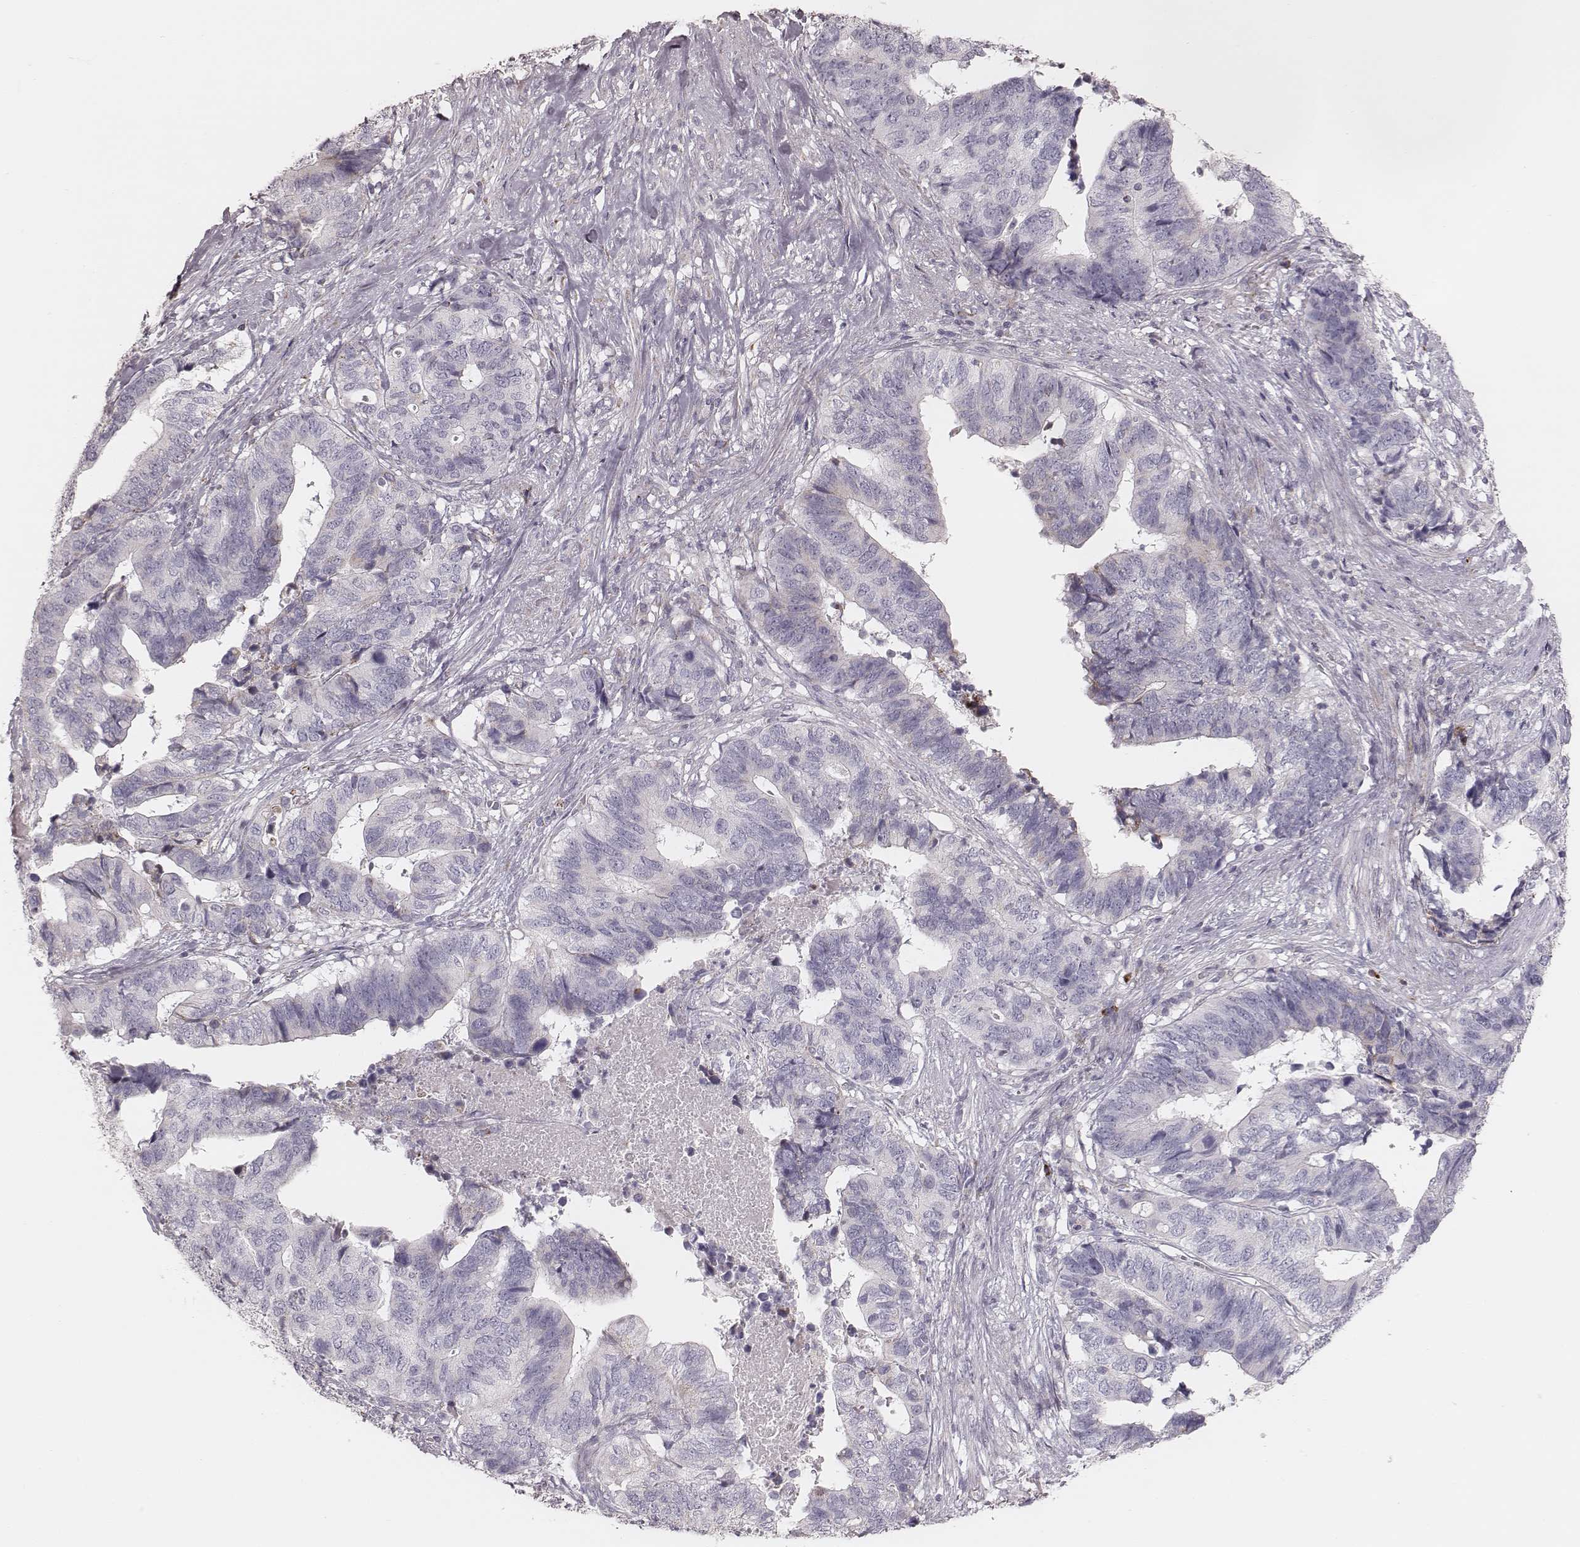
{"staining": {"intensity": "negative", "quantity": "none", "location": "none"}, "tissue": "stomach cancer", "cell_type": "Tumor cells", "image_type": "cancer", "snomed": [{"axis": "morphology", "description": "Adenocarcinoma, NOS"}, {"axis": "topography", "description": "Stomach, upper"}], "caption": "The photomicrograph demonstrates no staining of tumor cells in stomach adenocarcinoma. (Brightfield microscopy of DAB IHC at high magnification).", "gene": "KIF5C", "patient": {"sex": "female", "age": 67}}